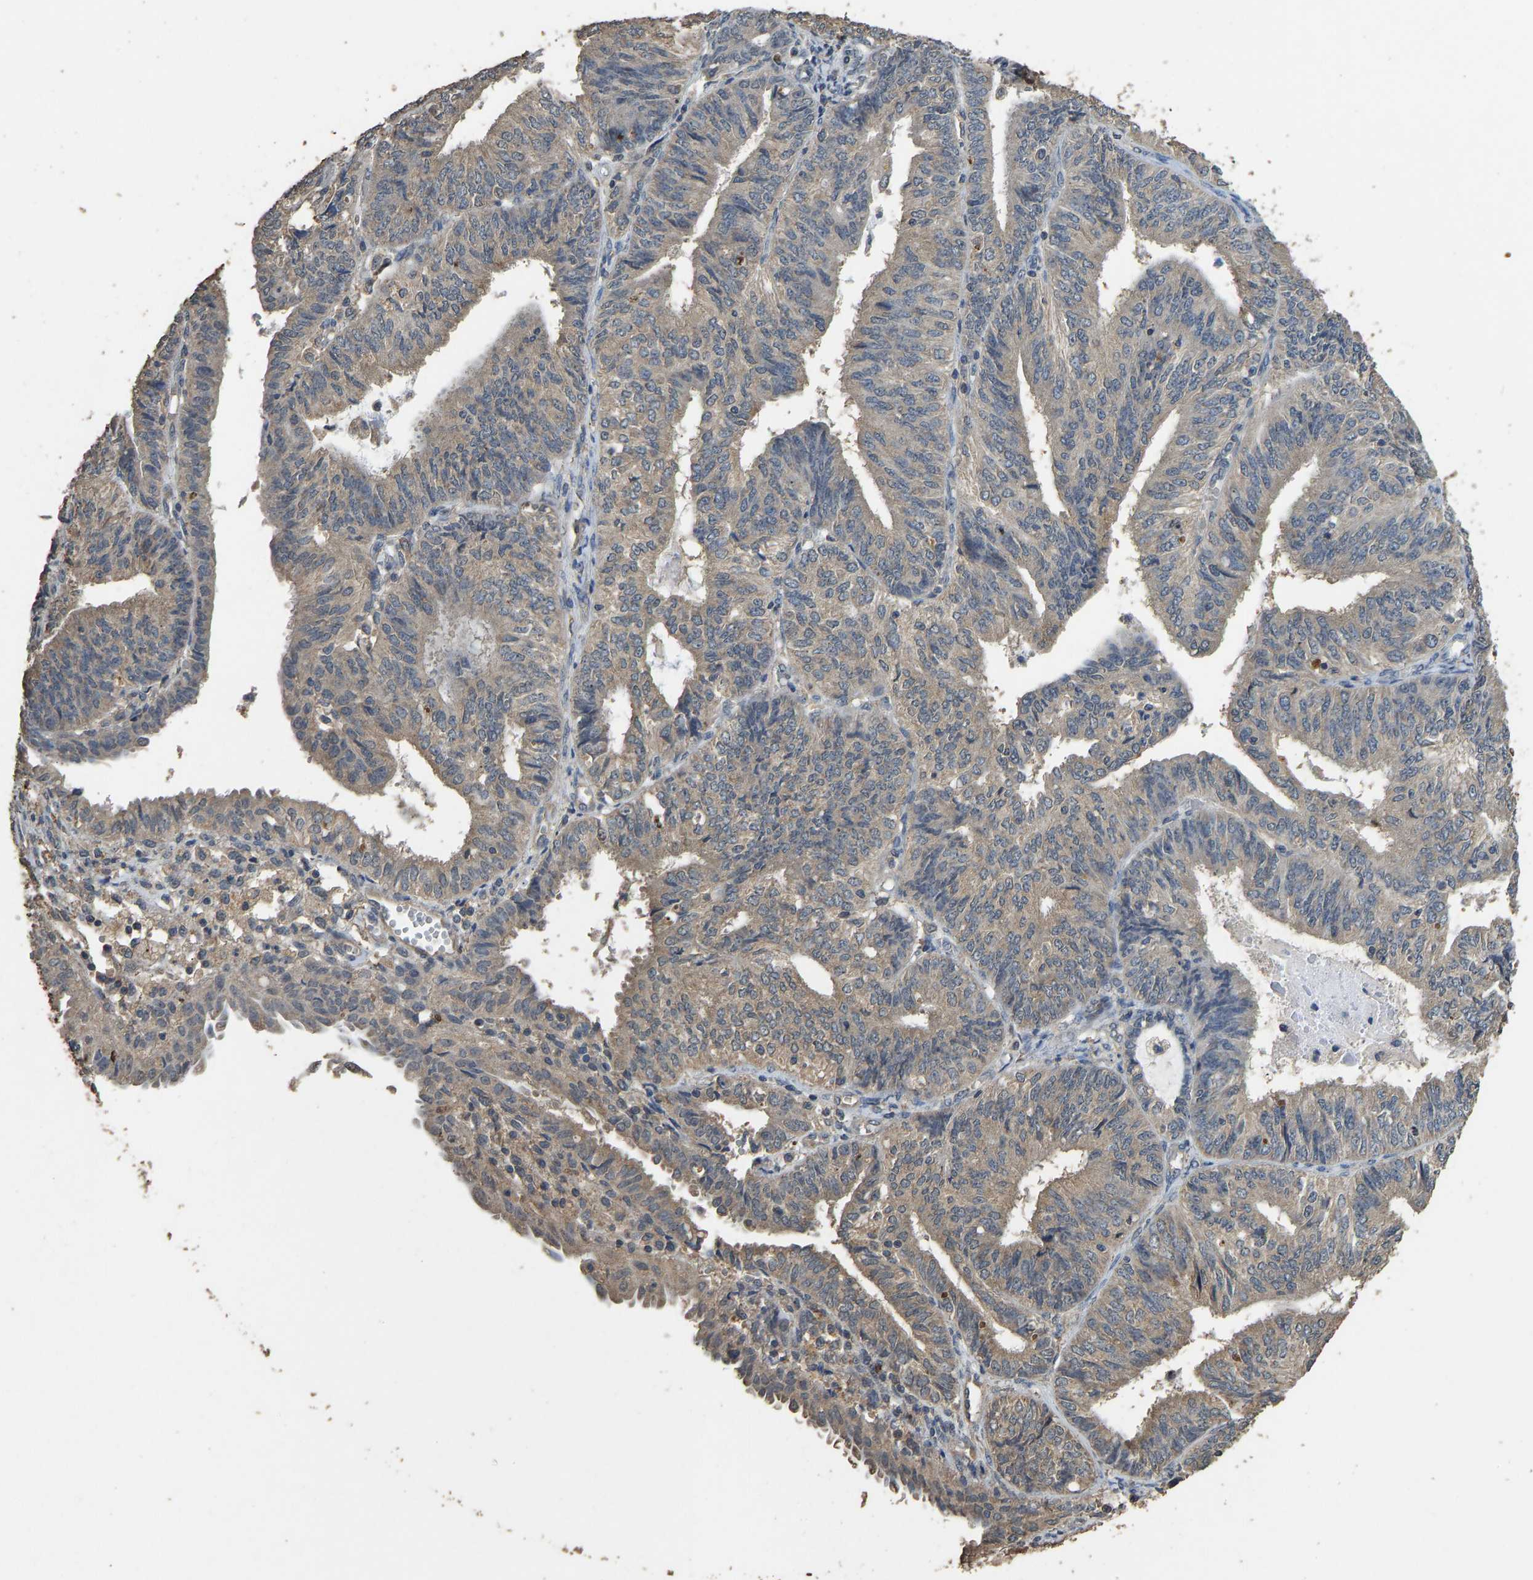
{"staining": {"intensity": "weak", "quantity": ">75%", "location": "cytoplasmic/membranous"}, "tissue": "endometrial cancer", "cell_type": "Tumor cells", "image_type": "cancer", "snomed": [{"axis": "morphology", "description": "Adenocarcinoma, NOS"}, {"axis": "topography", "description": "Endometrium"}], "caption": "Protein staining by immunohistochemistry (IHC) demonstrates weak cytoplasmic/membranous expression in about >75% of tumor cells in endometrial adenocarcinoma.", "gene": "CIDEC", "patient": {"sex": "female", "age": 58}}